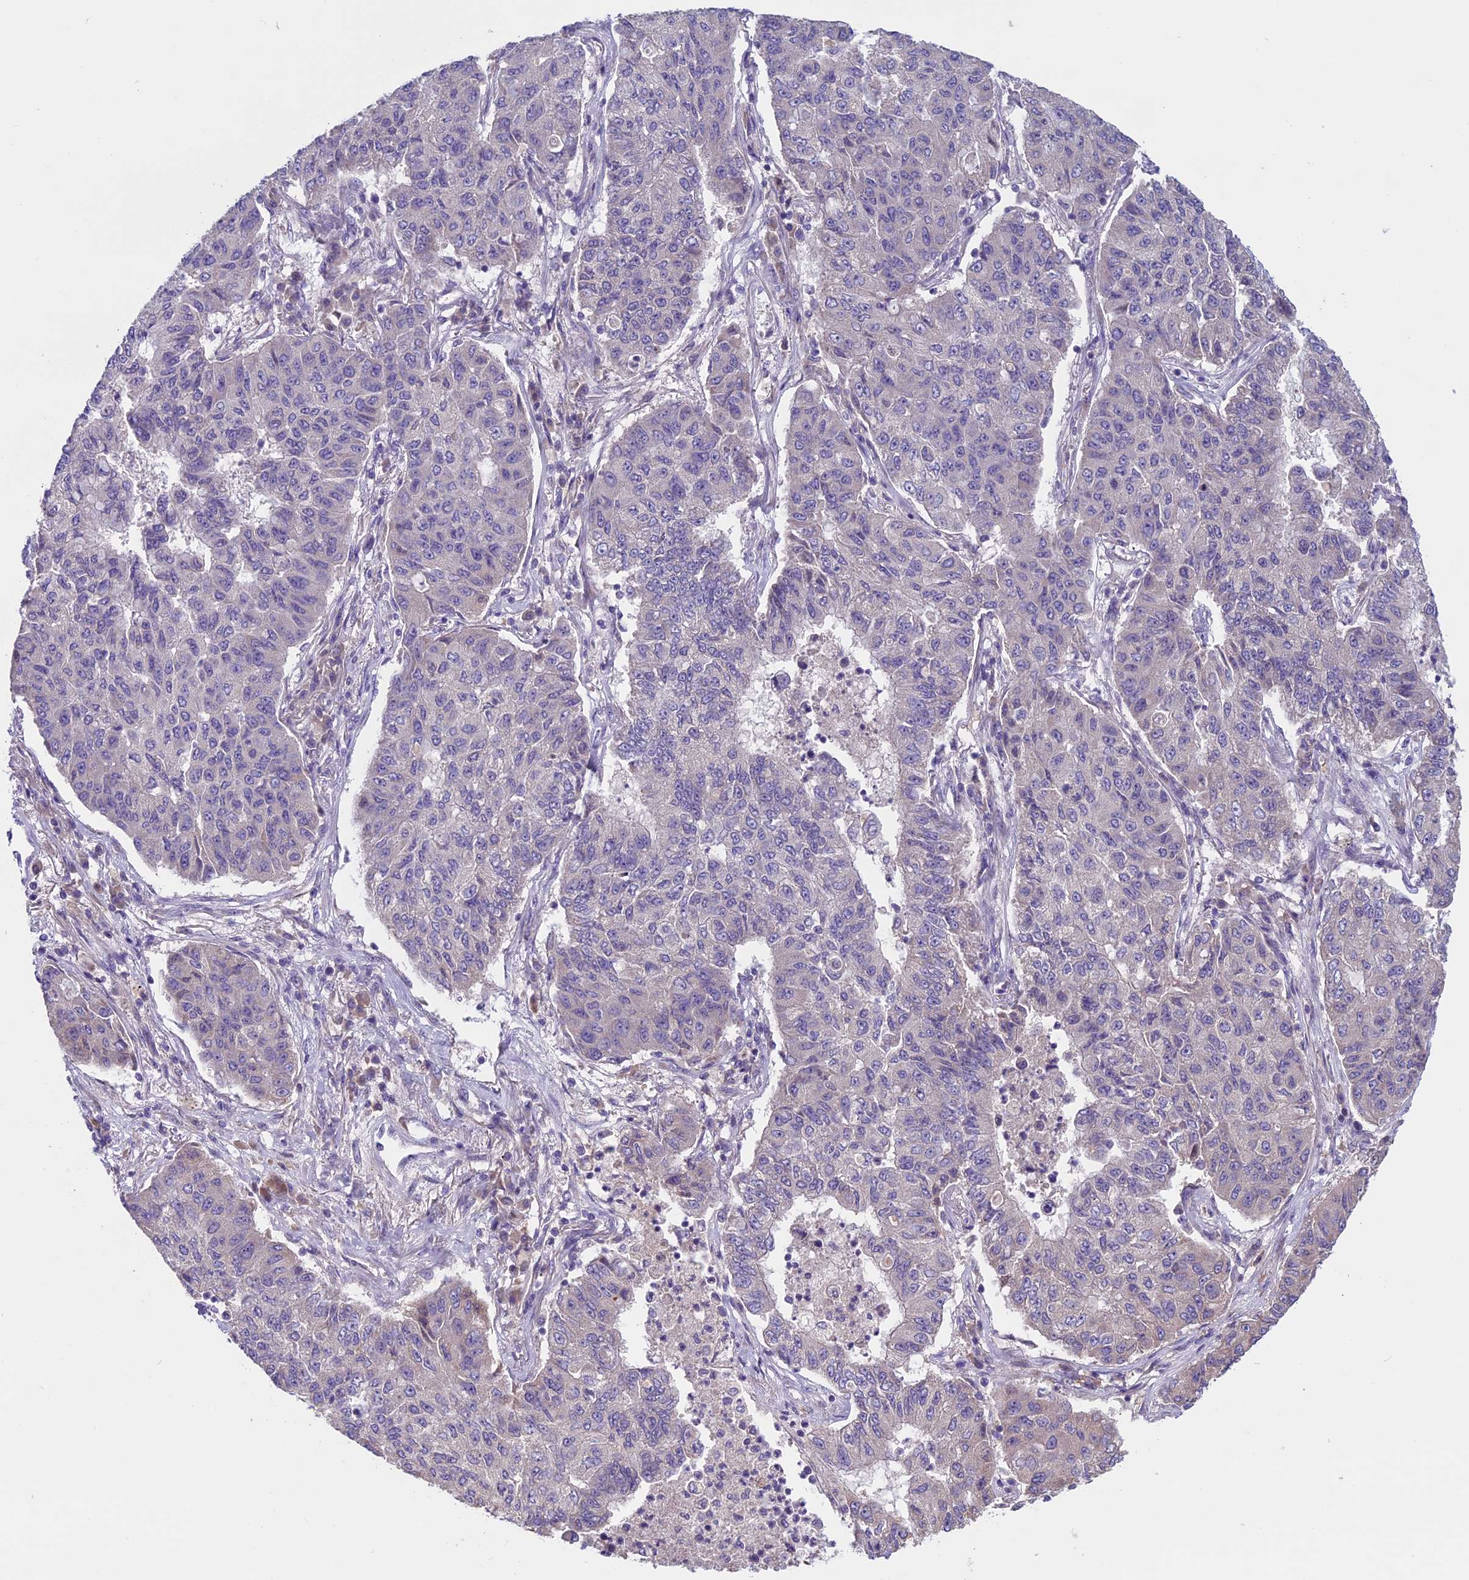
{"staining": {"intensity": "negative", "quantity": "none", "location": "none"}, "tissue": "lung cancer", "cell_type": "Tumor cells", "image_type": "cancer", "snomed": [{"axis": "morphology", "description": "Squamous cell carcinoma, NOS"}, {"axis": "topography", "description": "Lung"}], "caption": "There is no significant expression in tumor cells of lung cancer.", "gene": "DCTN5", "patient": {"sex": "male", "age": 74}}